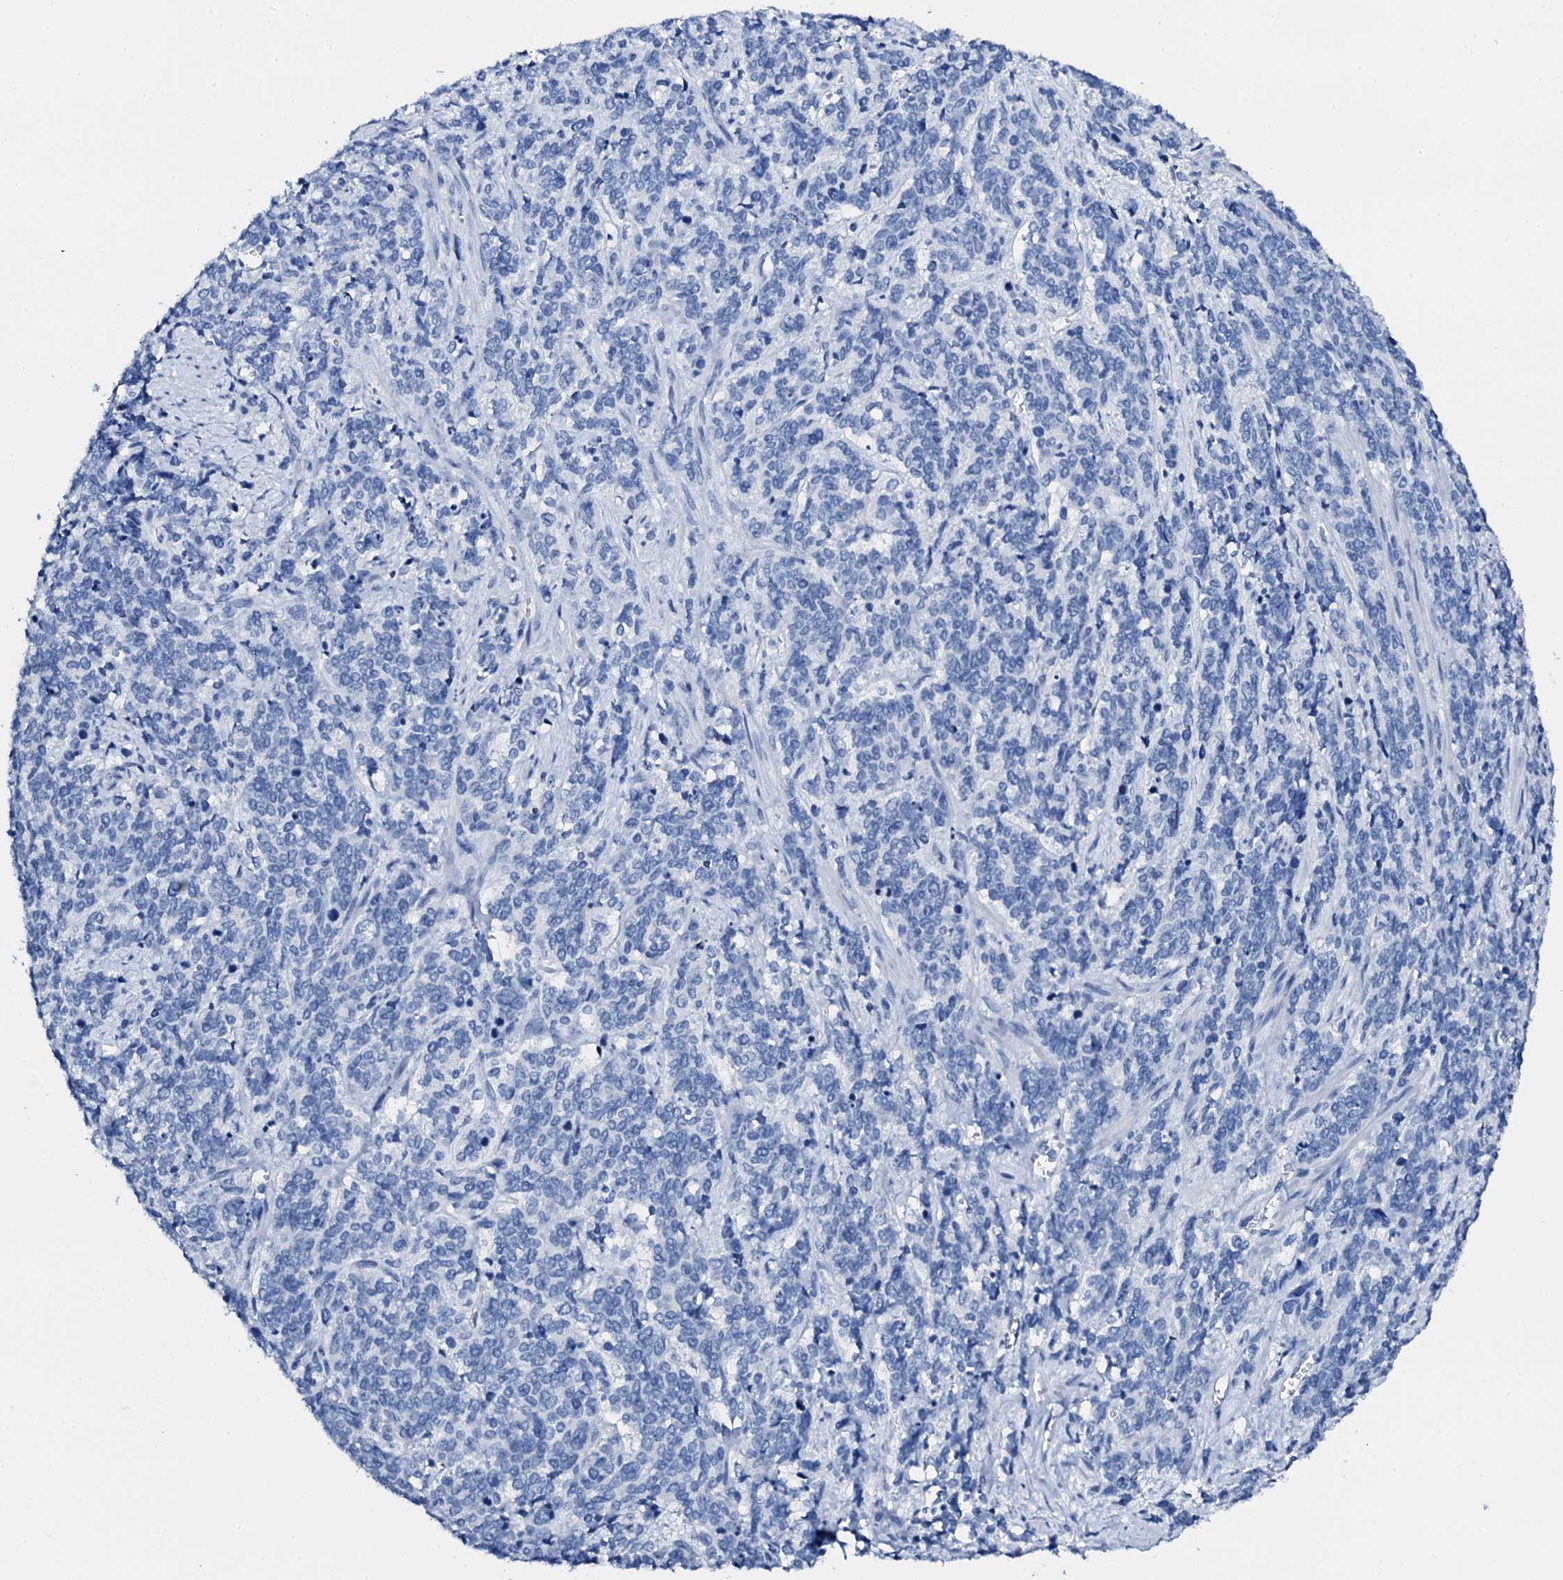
{"staining": {"intensity": "negative", "quantity": "none", "location": "none"}, "tissue": "cervical cancer", "cell_type": "Tumor cells", "image_type": "cancer", "snomed": [{"axis": "morphology", "description": "Squamous cell carcinoma, NOS"}, {"axis": "topography", "description": "Cervix"}], "caption": "Human cervical squamous cell carcinoma stained for a protein using immunohistochemistry (IHC) displays no staining in tumor cells.", "gene": "PTH", "patient": {"sex": "female", "age": 60}}